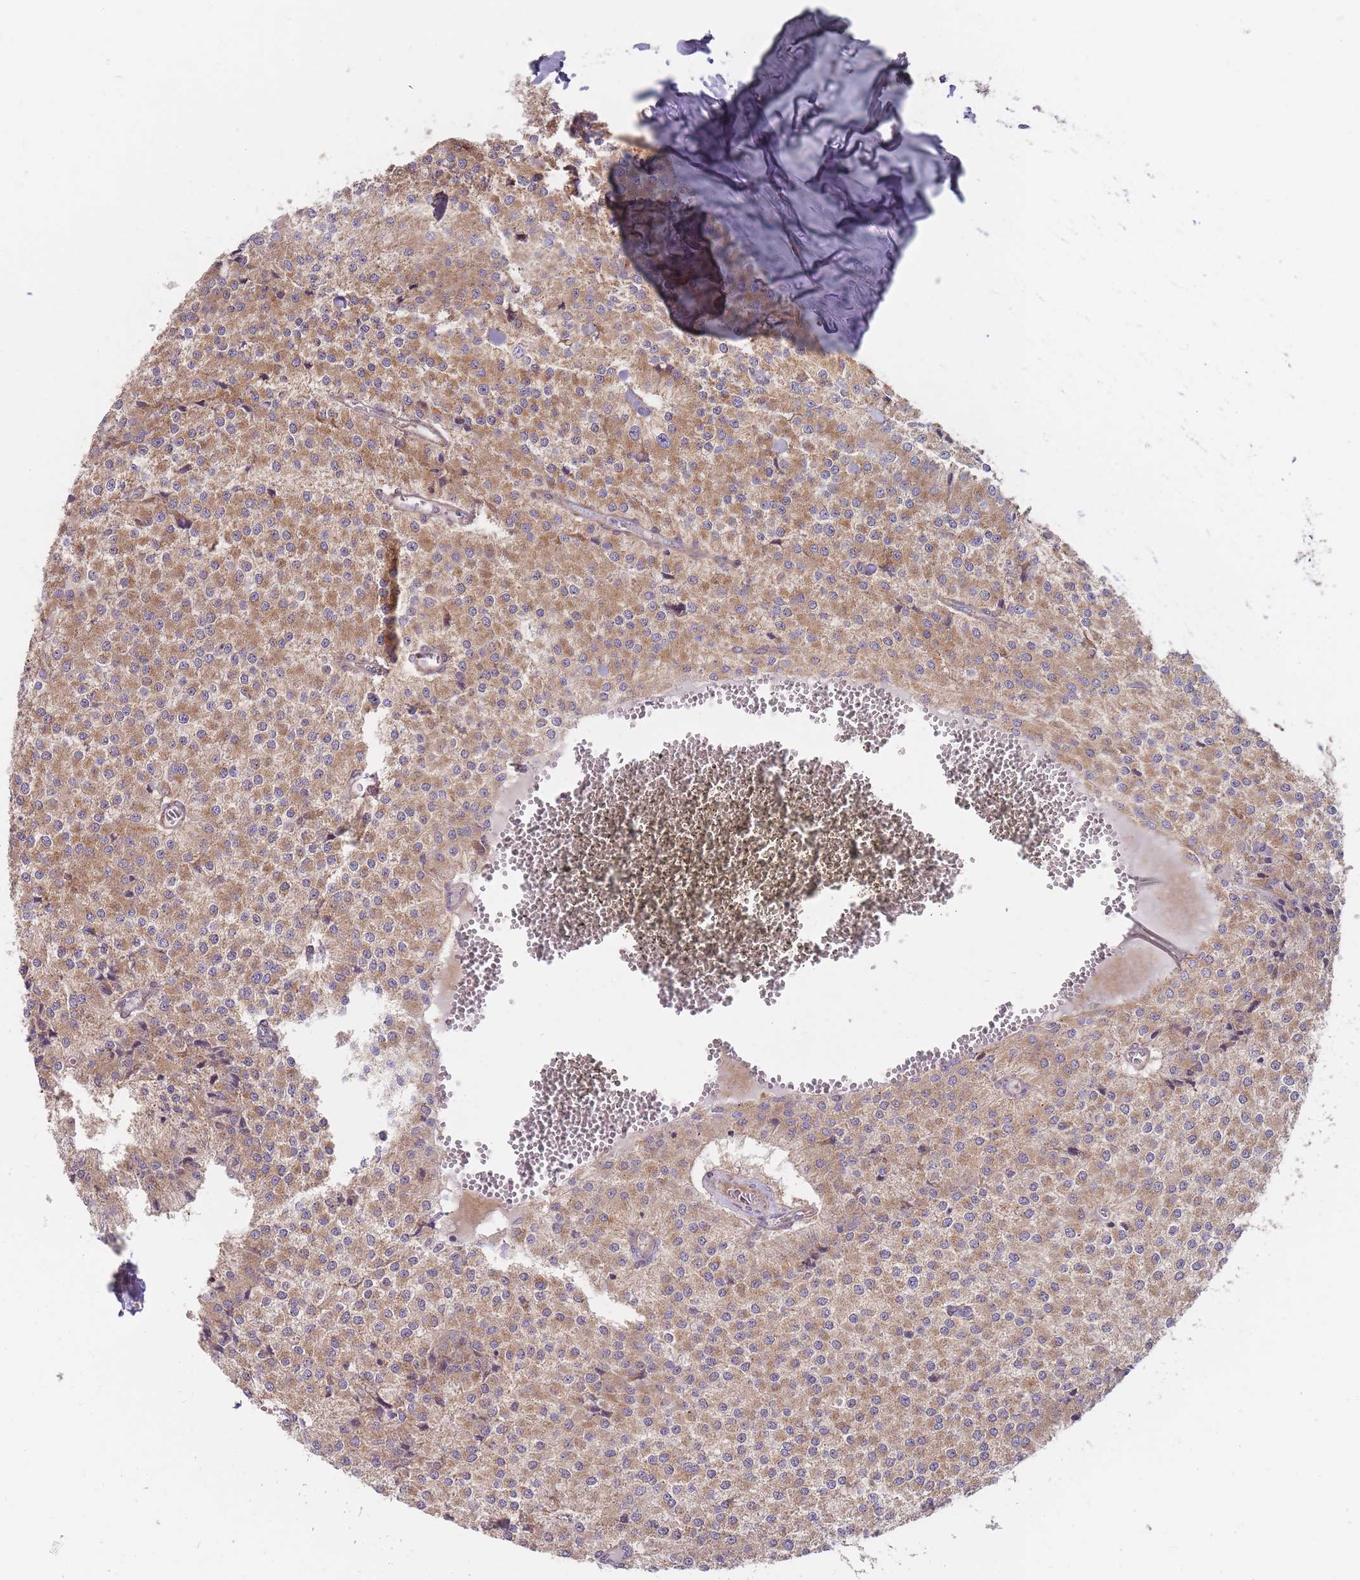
{"staining": {"intensity": "moderate", "quantity": ">75%", "location": "cytoplasmic/membranous"}, "tissue": "carcinoid", "cell_type": "Tumor cells", "image_type": "cancer", "snomed": [{"axis": "morphology", "description": "Carcinoid, malignant, NOS"}, {"axis": "topography", "description": "Colon"}], "caption": "A brown stain labels moderate cytoplasmic/membranous staining of a protein in human carcinoid (malignant) tumor cells.", "gene": "NDUFA9", "patient": {"sex": "female", "age": 52}}